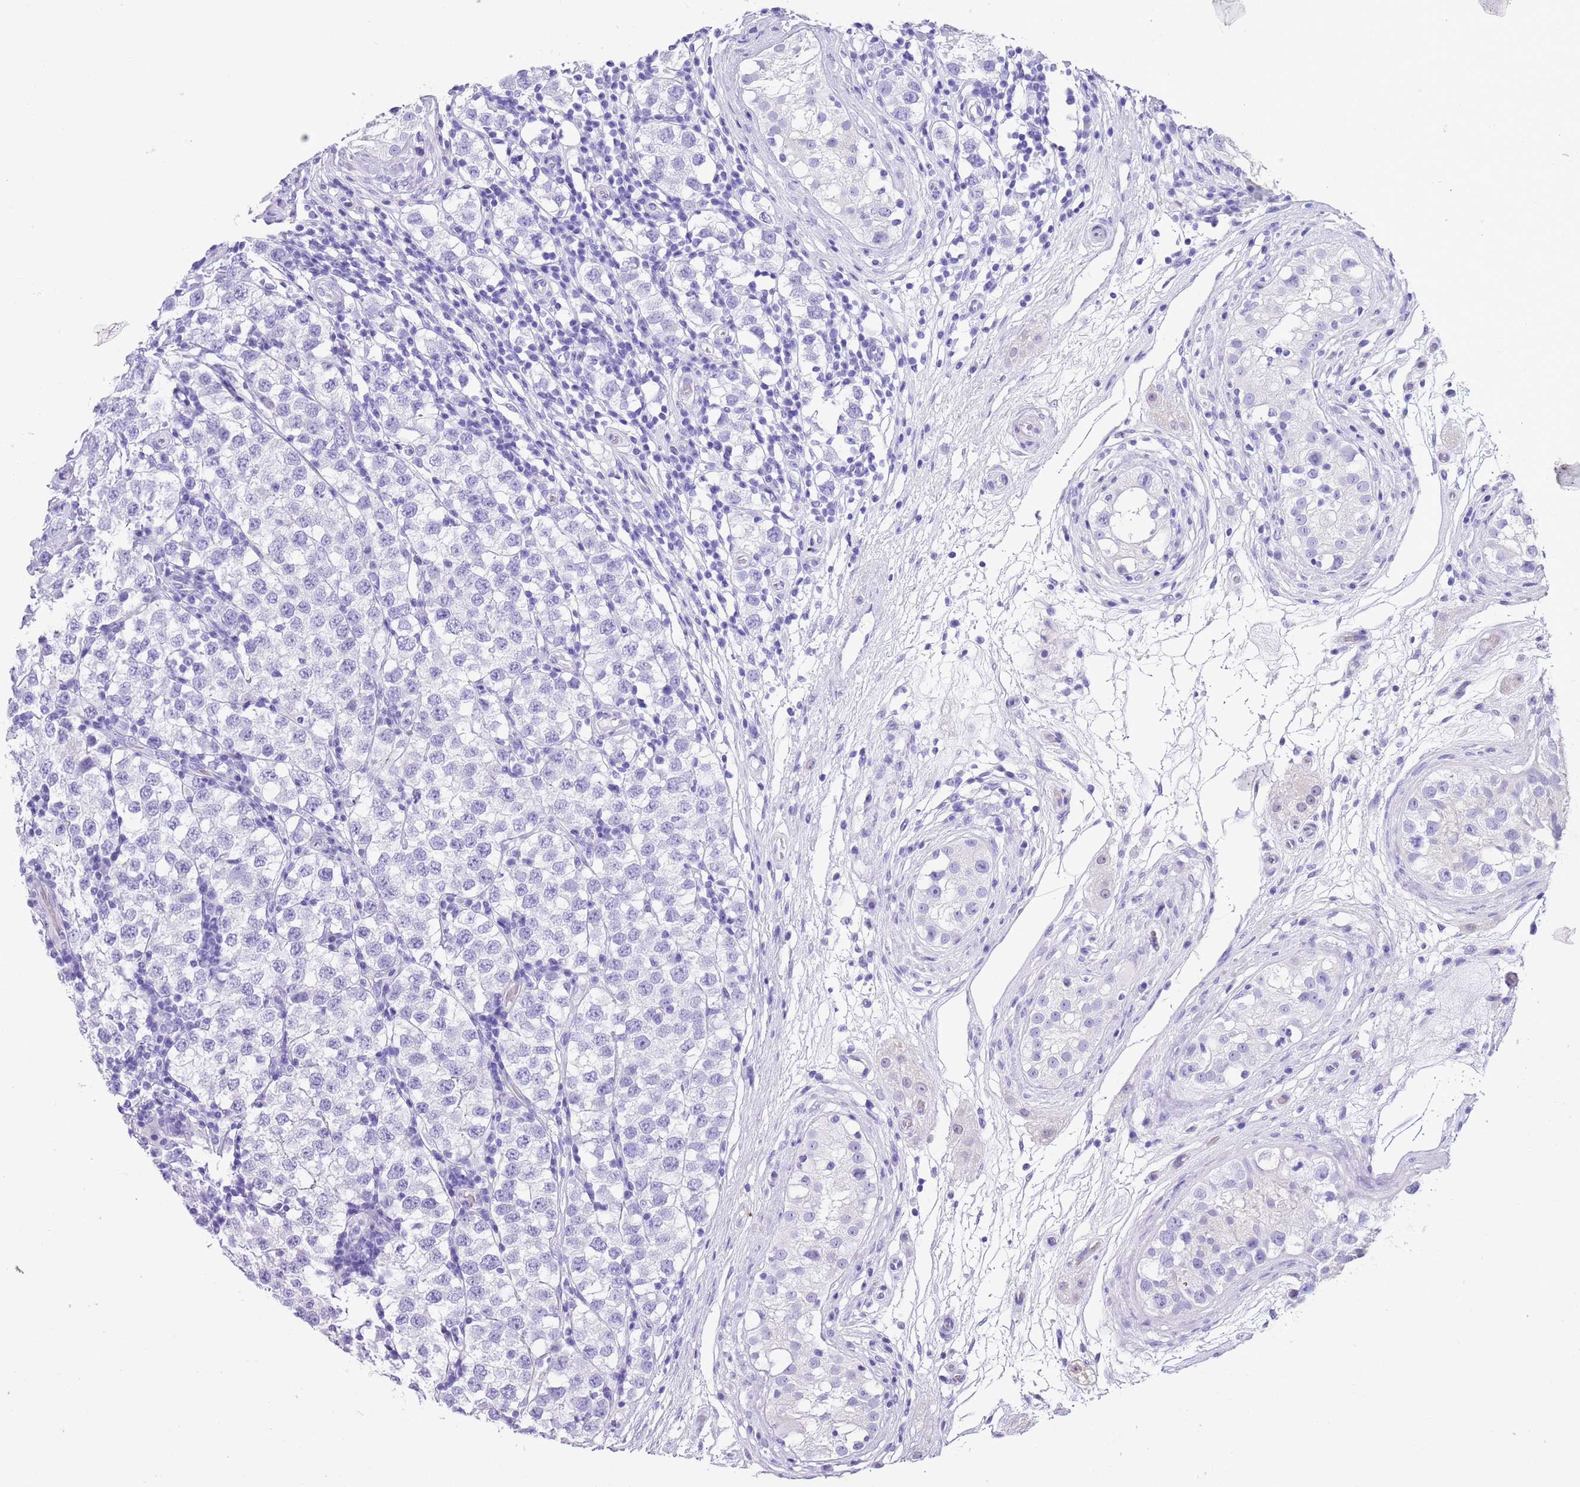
{"staining": {"intensity": "negative", "quantity": "none", "location": "none"}, "tissue": "testis cancer", "cell_type": "Tumor cells", "image_type": "cancer", "snomed": [{"axis": "morphology", "description": "Seminoma, NOS"}, {"axis": "topography", "description": "Testis"}], "caption": "Immunohistochemistry of human testis cancer displays no expression in tumor cells.", "gene": "TMEM185B", "patient": {"sex": "male", "age": 34}}